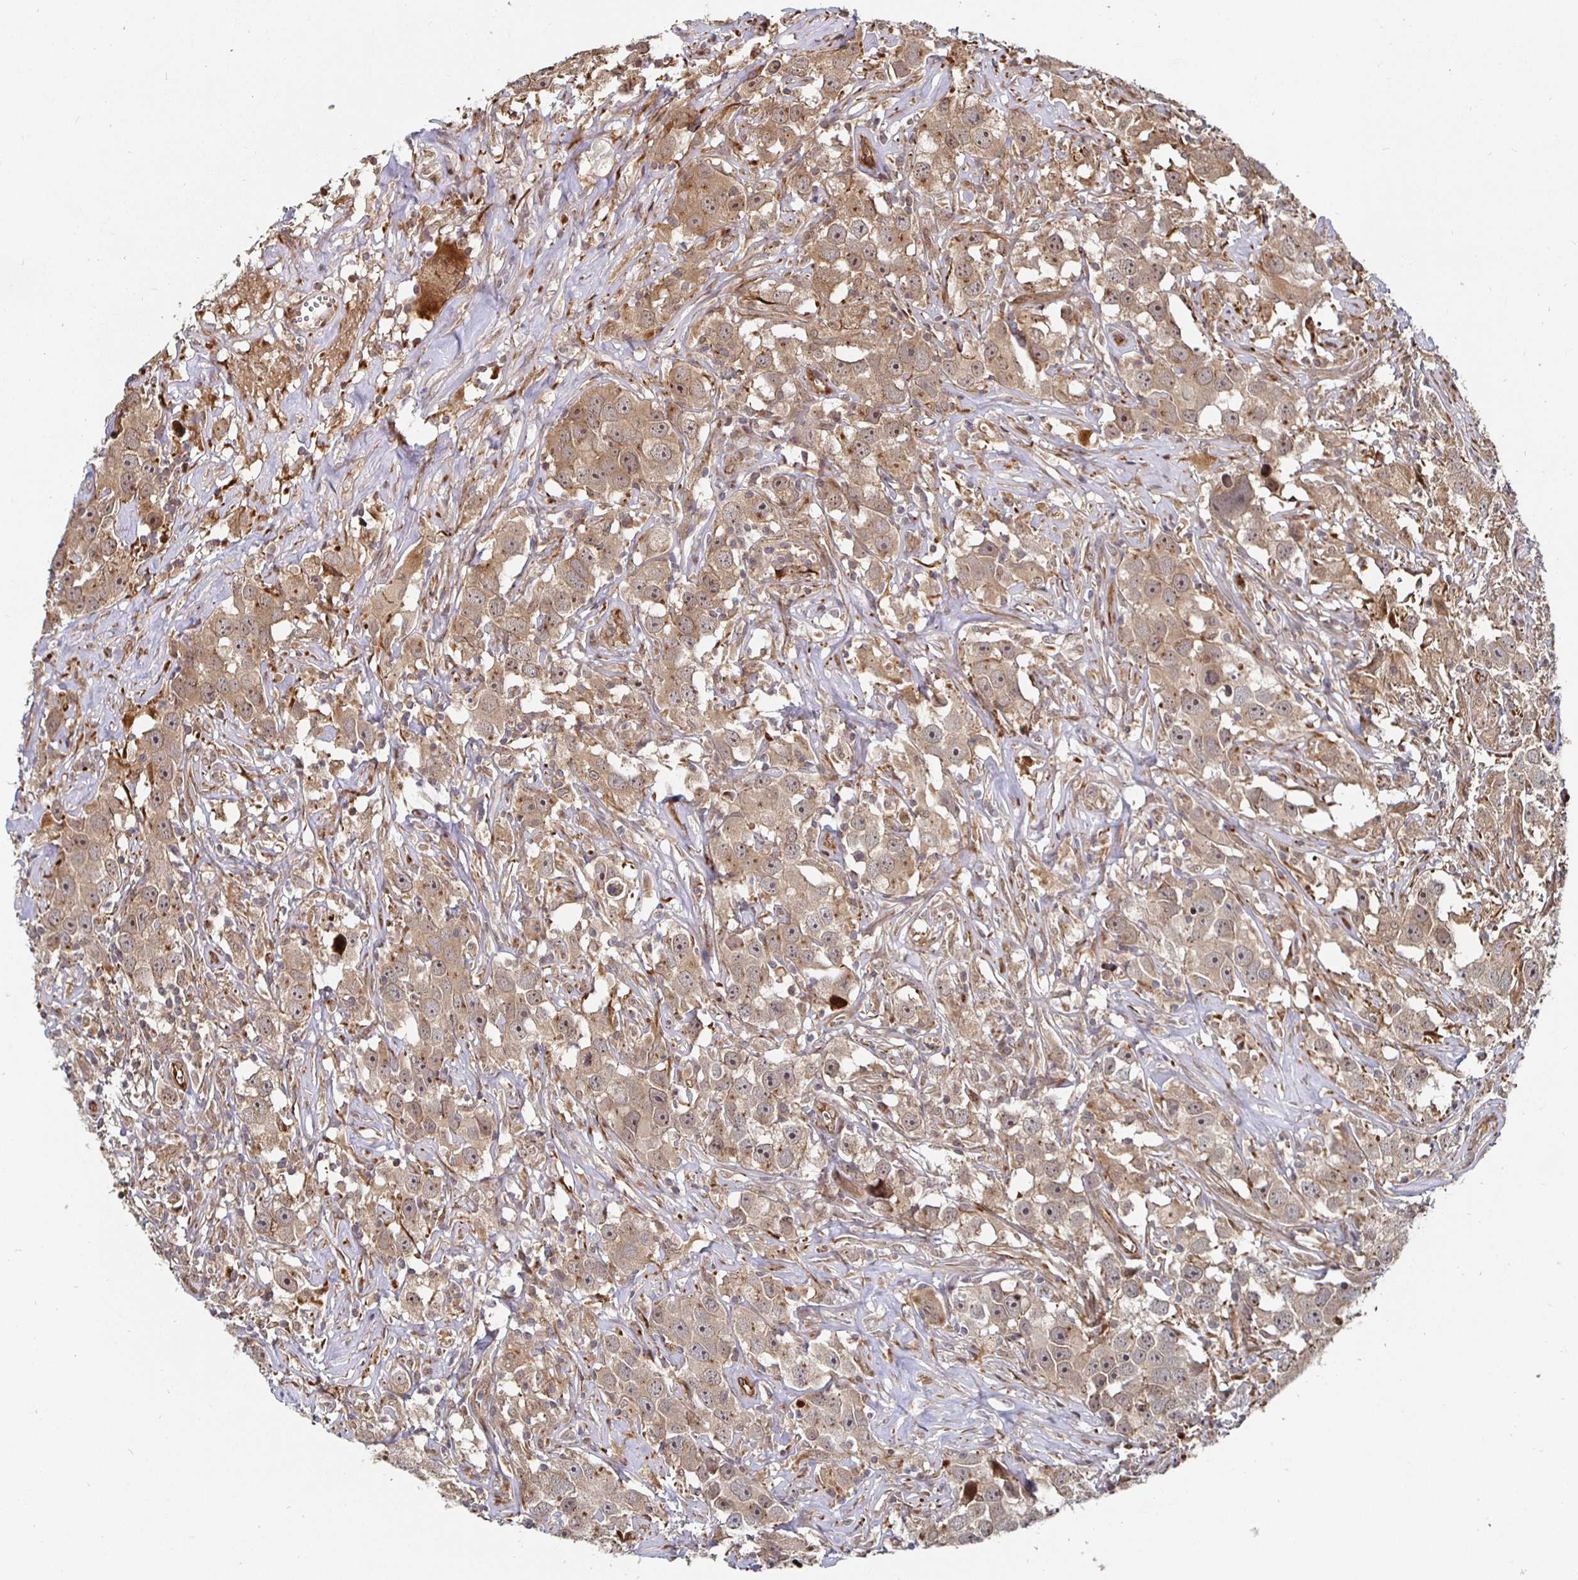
{"staining": {"intensity": "moderate", "quantity": ">75%", "location": "cytoplasmic/membranous,nuclear"}, "tissue": "testis cancer", "cell_type": "Tumor cells", "image_type": "cancer", "snomed": [{"axis": "morphology", "description": "Seminoma, NOS"}, {"axis": "topography", "description": "Testis"}], "caption": "The immunohistochemical stain labels moderate cytoplasmic/membranous and nuclear positivity in tumor cells of seminoma (testis) tissue.", "gene": "TBKBP1", "patient": {"sex": "male", "age": 49}}